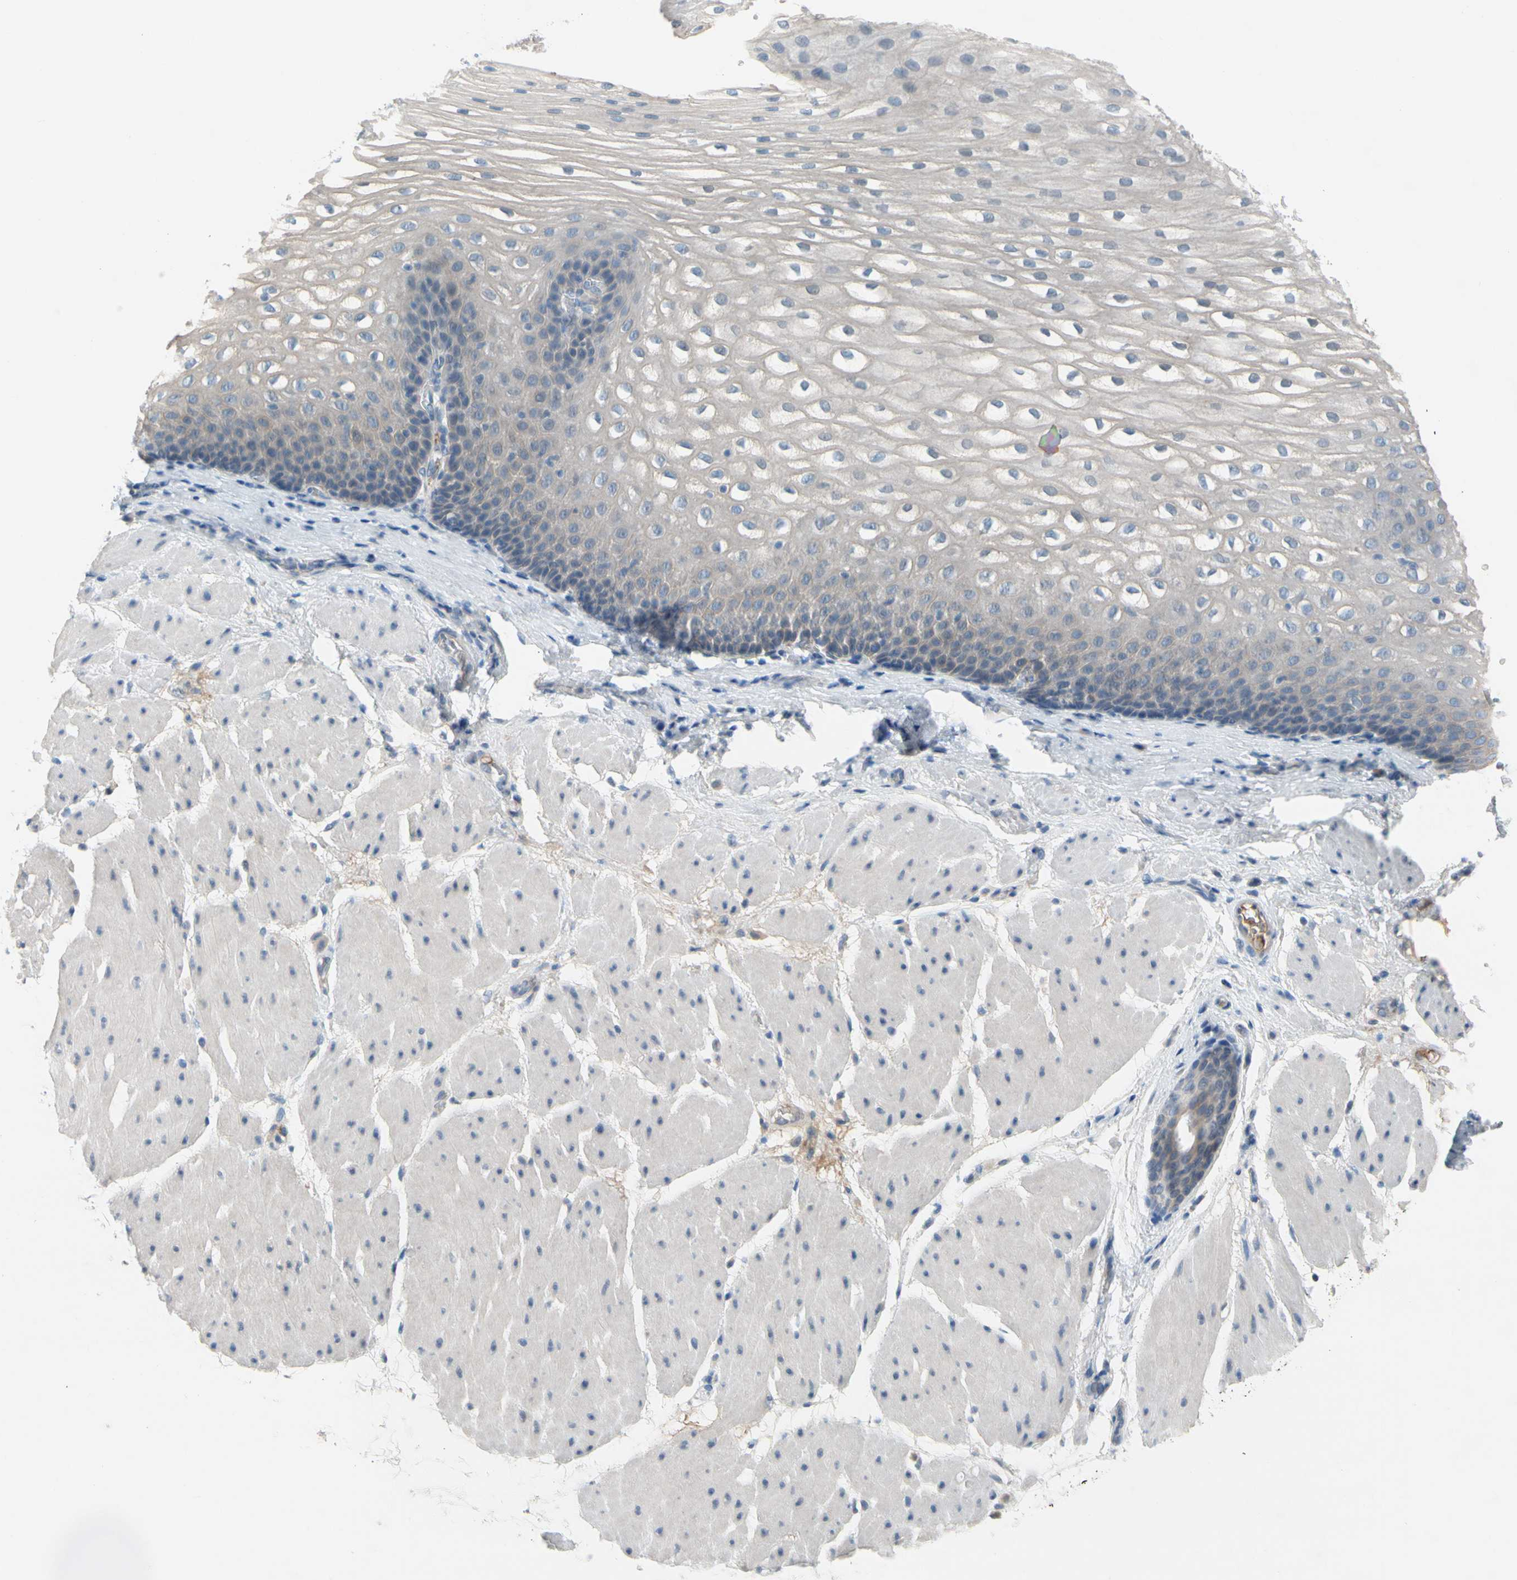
{"staining": {"intensity": "negative", "quantity": "none", "location": "none"}, "tissue": "esophagus", "cell_type": "Squamous epithelial cells", "image_type": "normal", "snomed": [{"axis": "morphology", "description": "Normal tissue, NOS"}, {"axis": "topography", "description": "Esophagus"}], "caption": "This is a image of immunohistochemistry (IHC) staining of normal esophagus, which shows no positivity in squamous epithelial cells.", "gene": "CNDP1", "patient": {"sex": "male", "age": 48}}